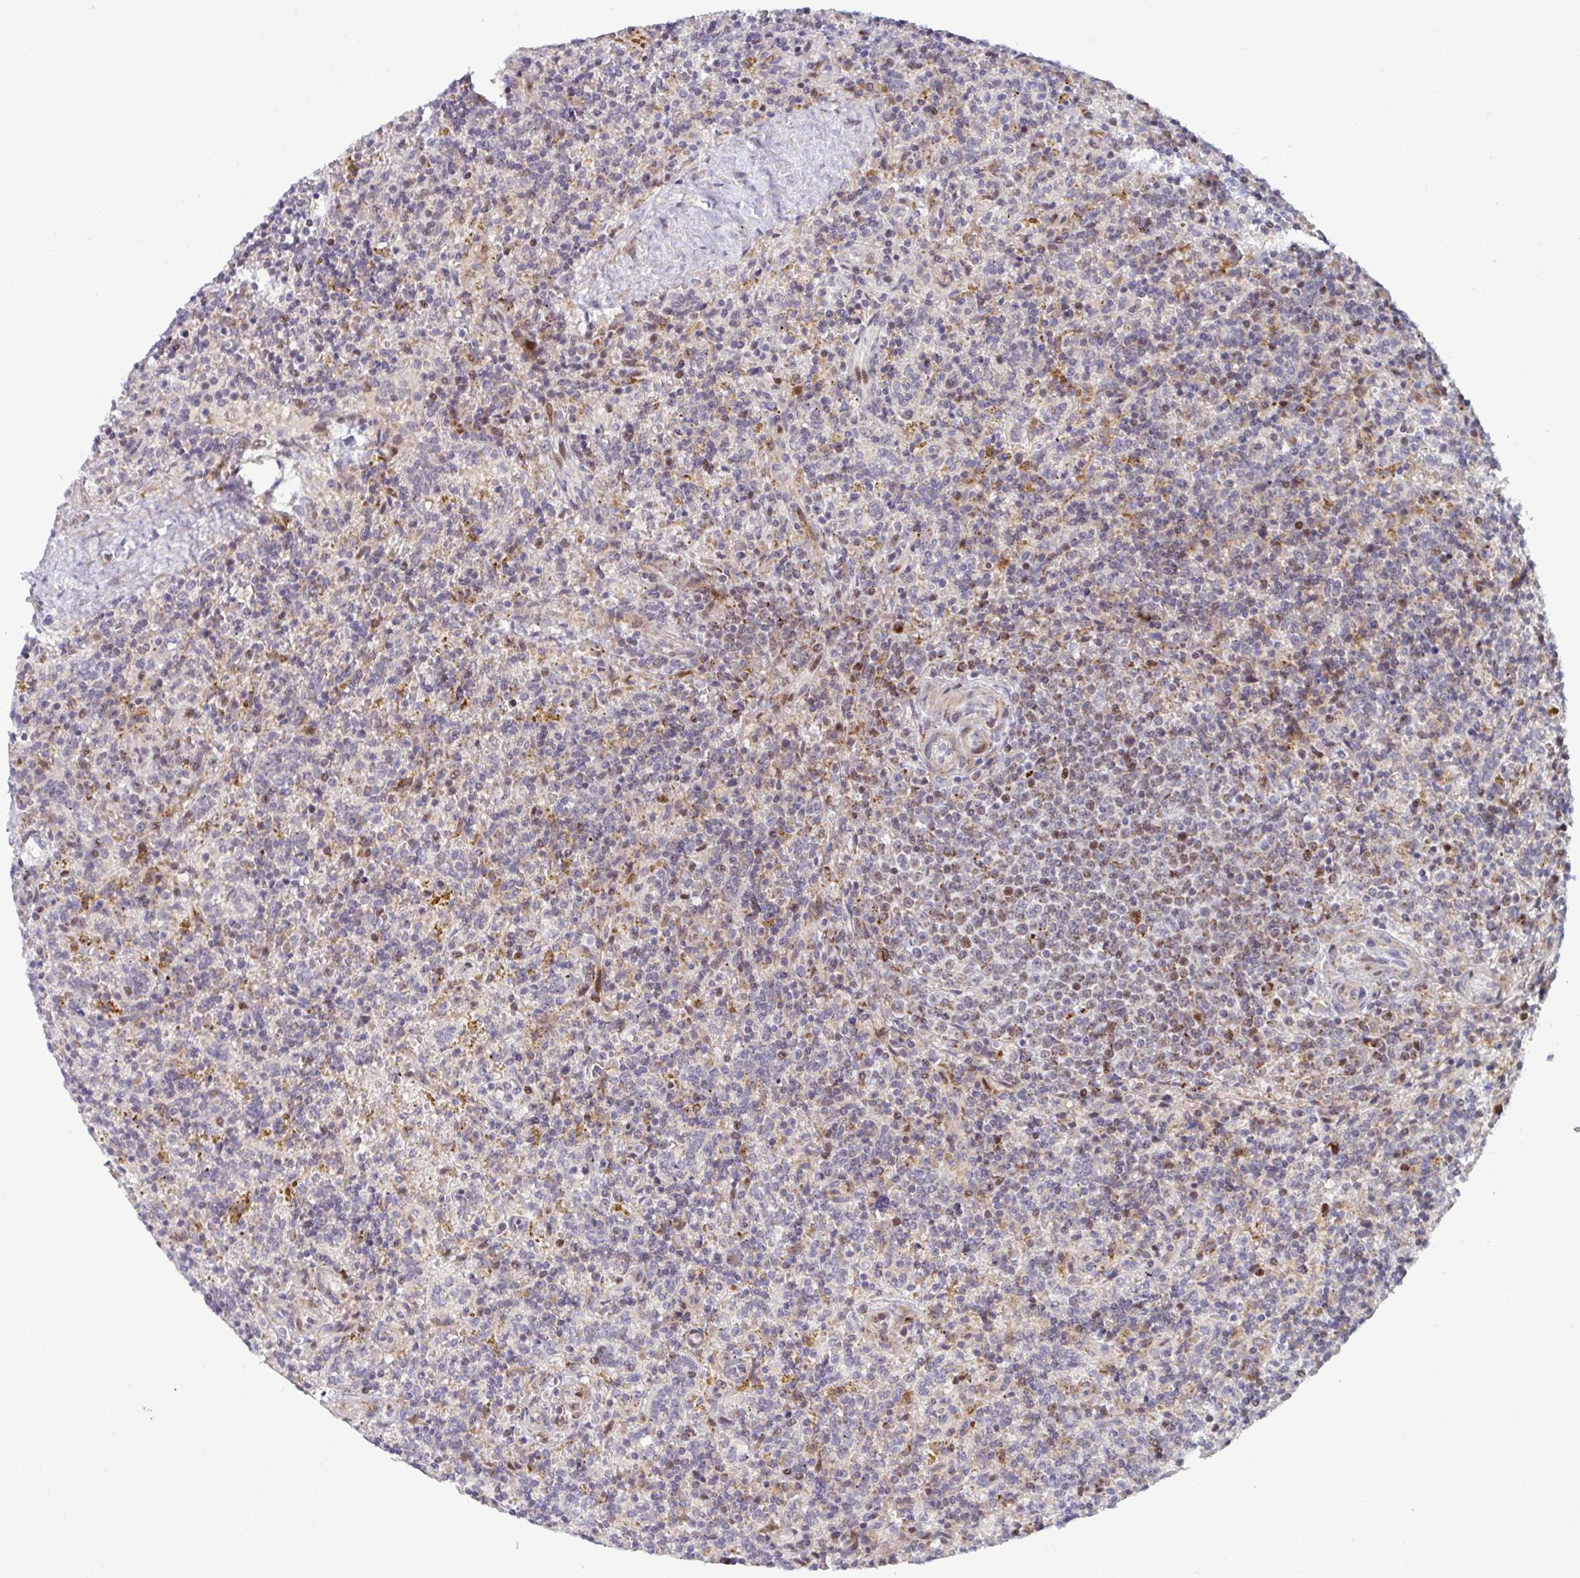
{"staining": {"intensity": "moderate", "quantity": "<25%", "location": "nuclear"}, "tissue": "lymphoma", "cell_type": "Tumor cells", "image_type": "cancer", "snomed": [{"axis": "morphology", "description": "Malignant lymphoma, non-Hodgkin's type, Low grade"}, {"axis": "topography", "description": "Spleen"}], "caption": "Malignant lymphoma, non-Hodgkin's type (low-grade) stained for a protein (brown) displays moderate nuclear positive staining in approximately <25% of tumor cells.", "gene": "DZIP1", "patient": {"sex": "male", "age": 67}}